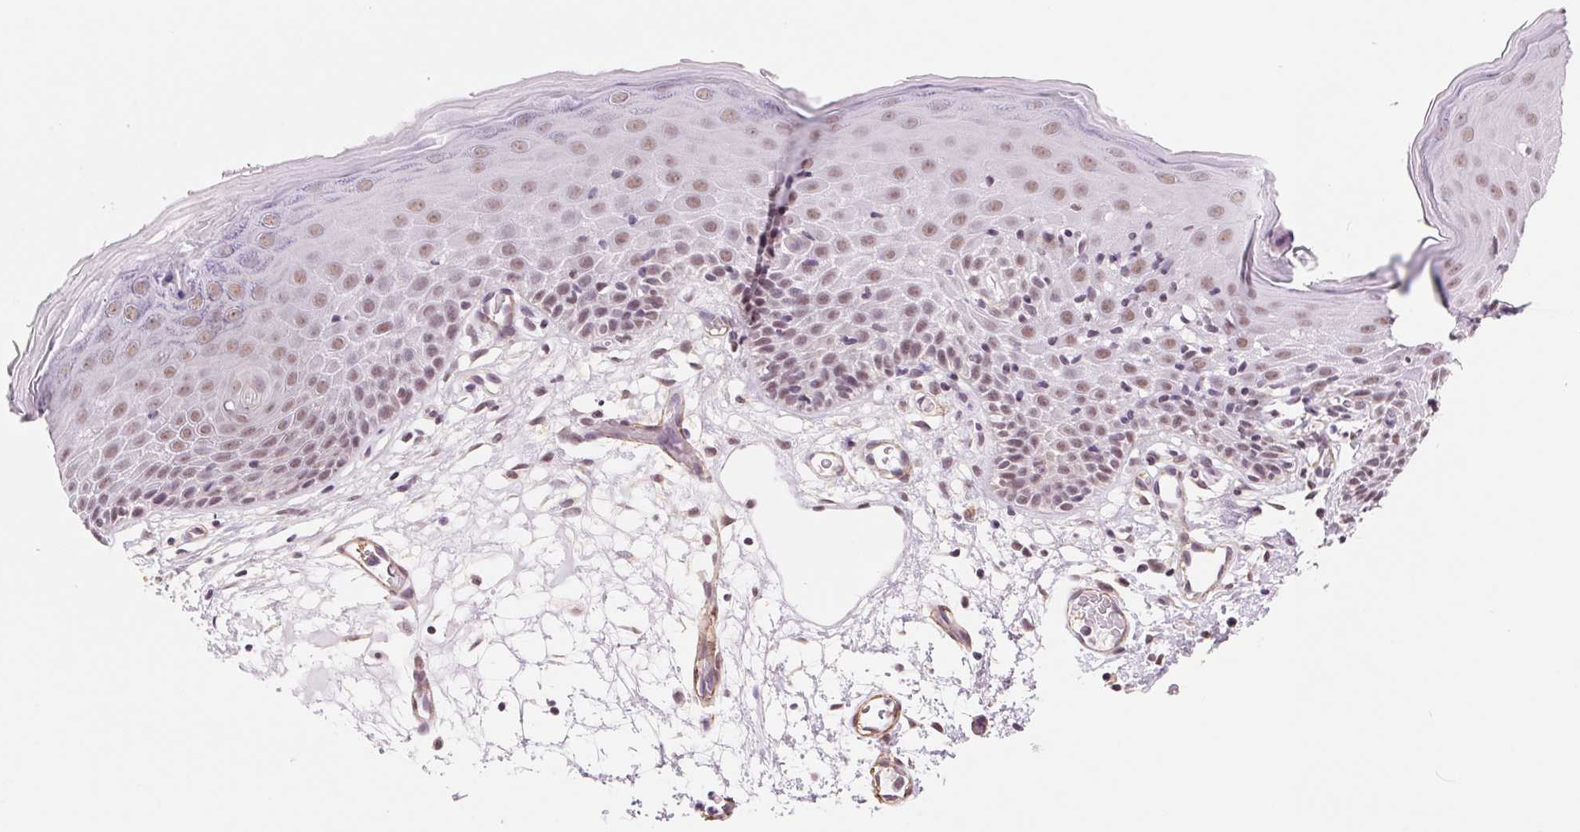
{"staining": {"intensity": "moderate", "quantity": ">75%", "location": "nuclear"}, "tissue": "skin", "cell_type": "Epidermal cells", "image_type": "normal", "snomed": [{"axis": "morphology", "description": "Normal tissue, NOS"}, {"axis": "topography", "description": "Vulva"}], "caption": "Epidermal cells exhibit medium levels of moderate nuclear positivity in approximately >75% of cells in unremarkable human skin.", "gene": "BCAT1", "patient": {"sex": "female", "age": 68}}